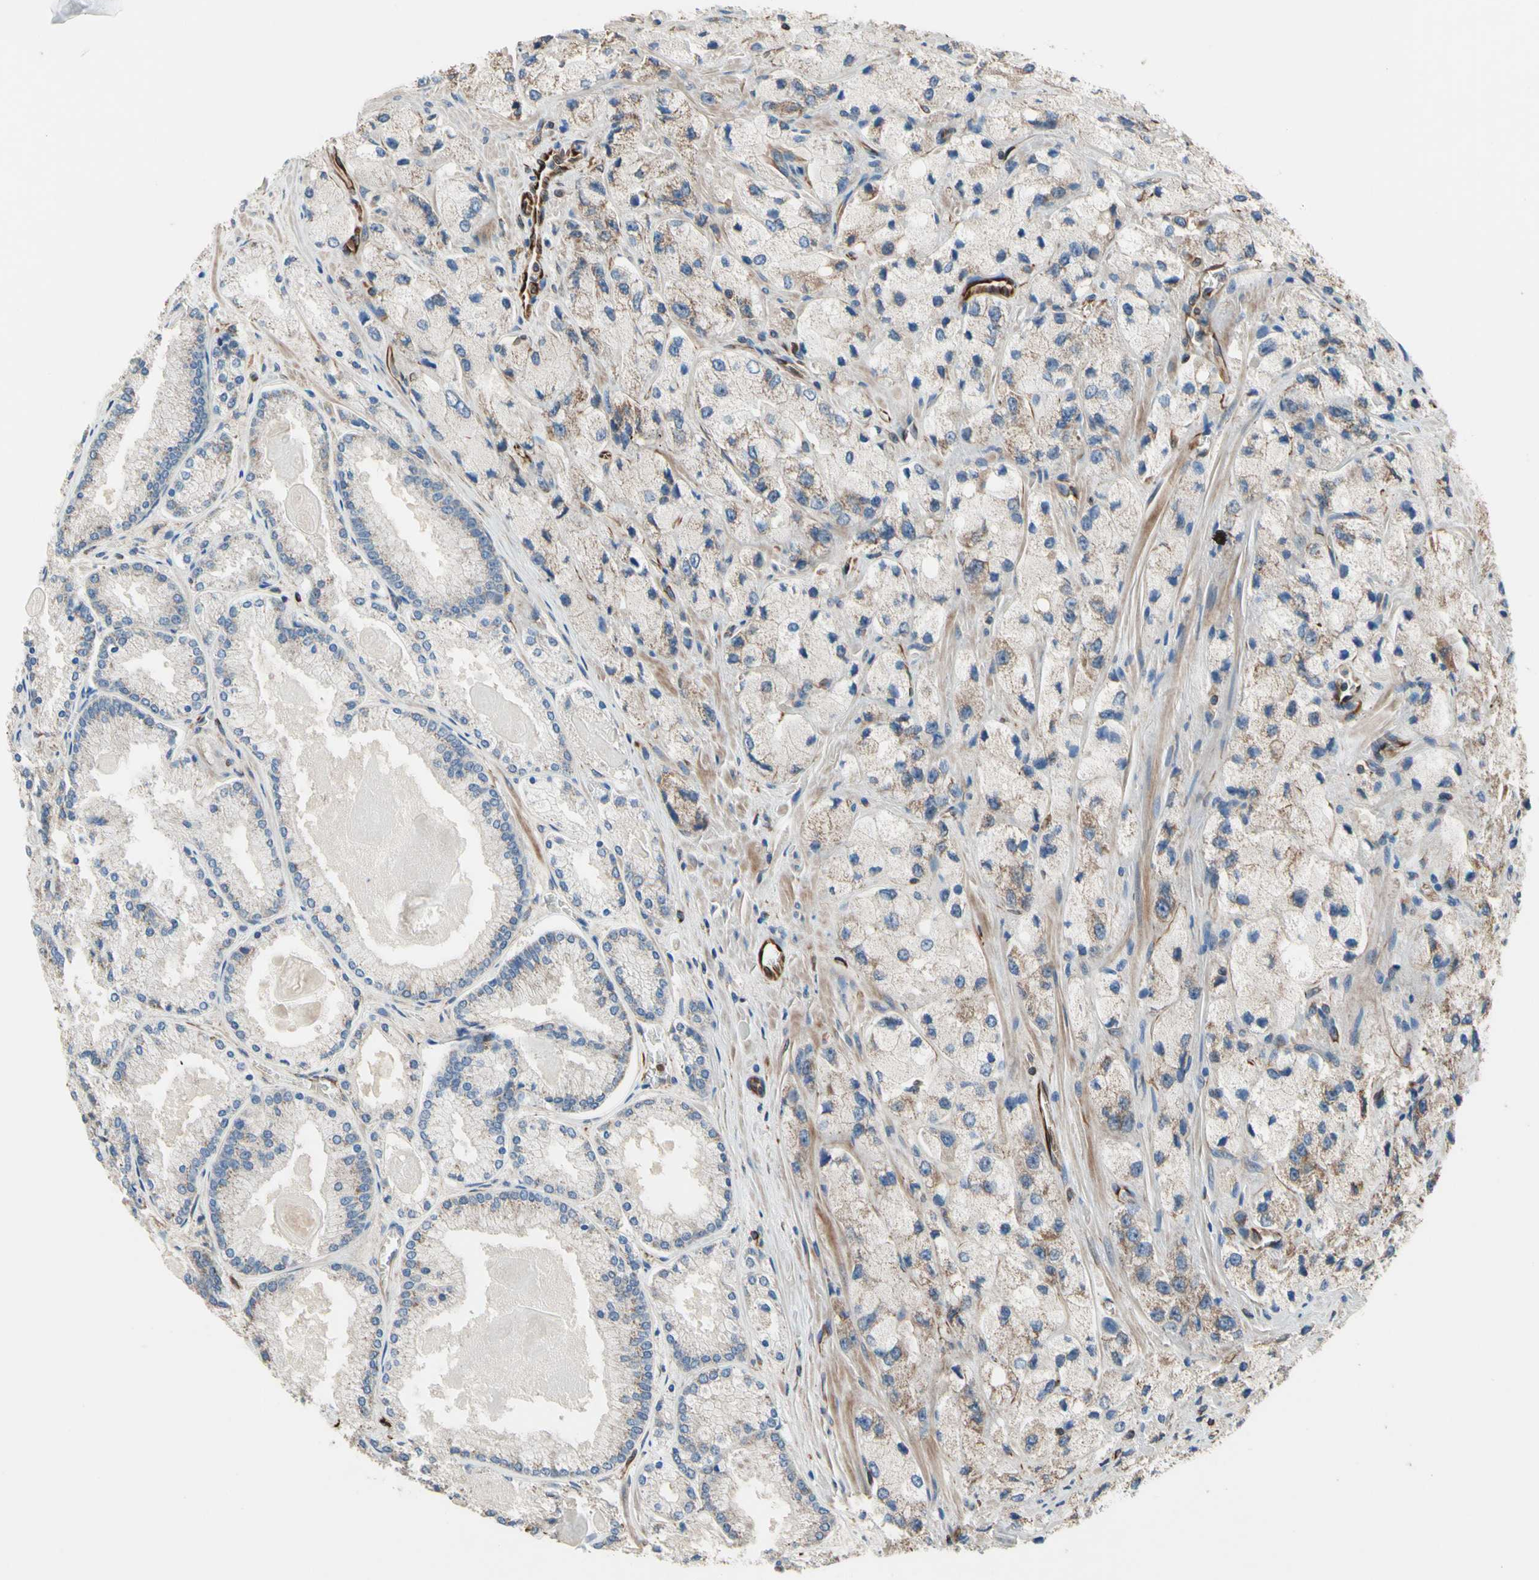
{"staining": {"intensity": "weak", "quantity": "25%-75%", "location": "cytoplasmic/membranous"}, "tissue": "prostate cancer", "cell_type": "Tumor cells", "image_type": "cancer", "snomed": [{"axis": "morphology", "description": "Adenocarcinoma, High grade"}, {"axis": "topography", "description": "Prostate"}], "caption": "Weak cytoplasmic/membranous staining is present in about 25%-75% of tumor cells in adenocarcinoma (high-grade) (prostate).", "gene": "TRAF2", "patient": {"sex": "male", "age": 58}}